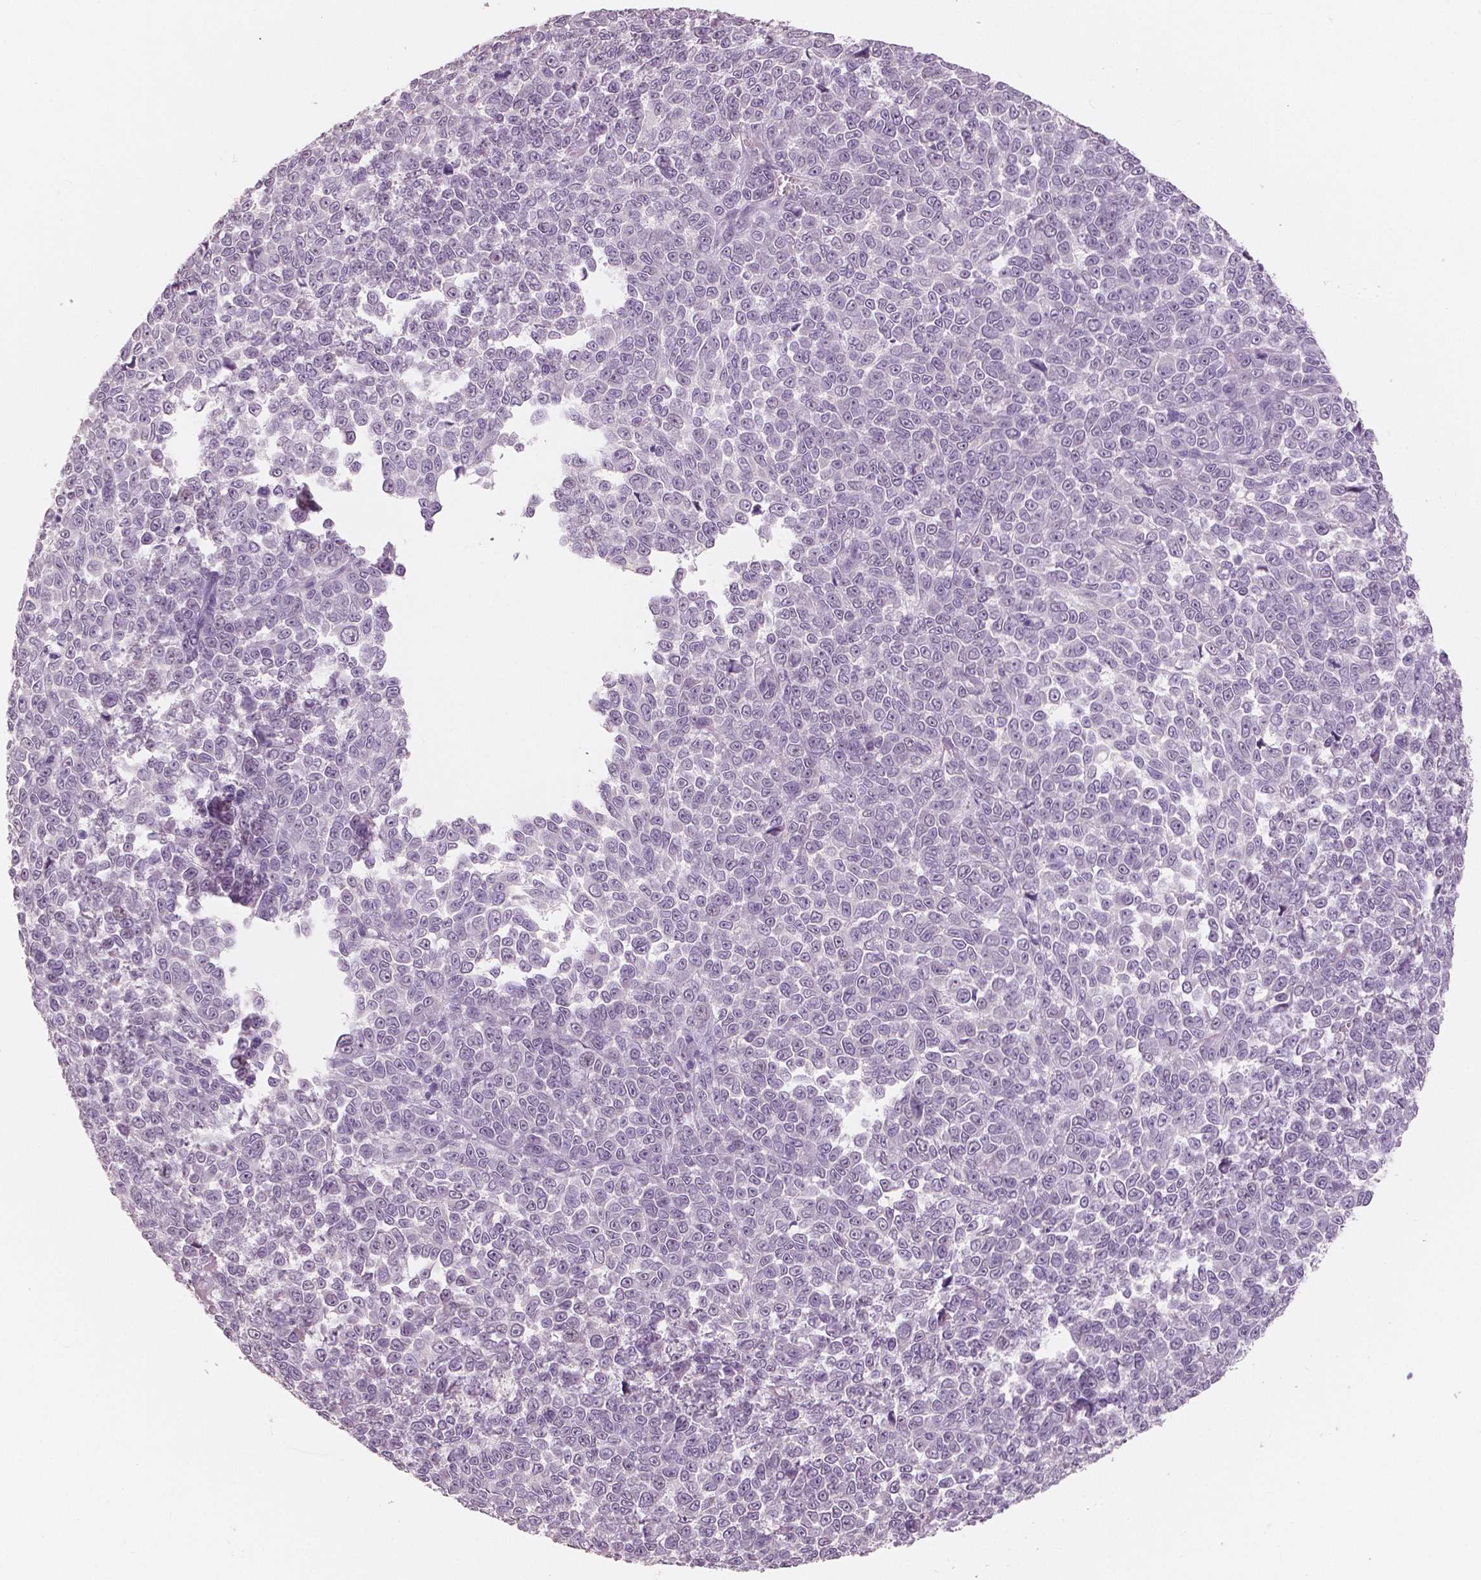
{"staining": {"intensity": "negative", "quantity": "none", "location": "none"}, "tissue": "melanoma", "cell_type": "Tumor cells", "image_type": "cancer", "snomed": [{"axis": "morphology", "description": "Malignant melanoma, NOS"}, {"axis": "topography", "description": "Skin"}], "caption": "Immunohistochemistry image of malignant melanoma stained for a protein (brown), which reveals no positivity in tumor cells.", "gene": "NECAB1", "patient": {"sex": "female", "age": 95}}